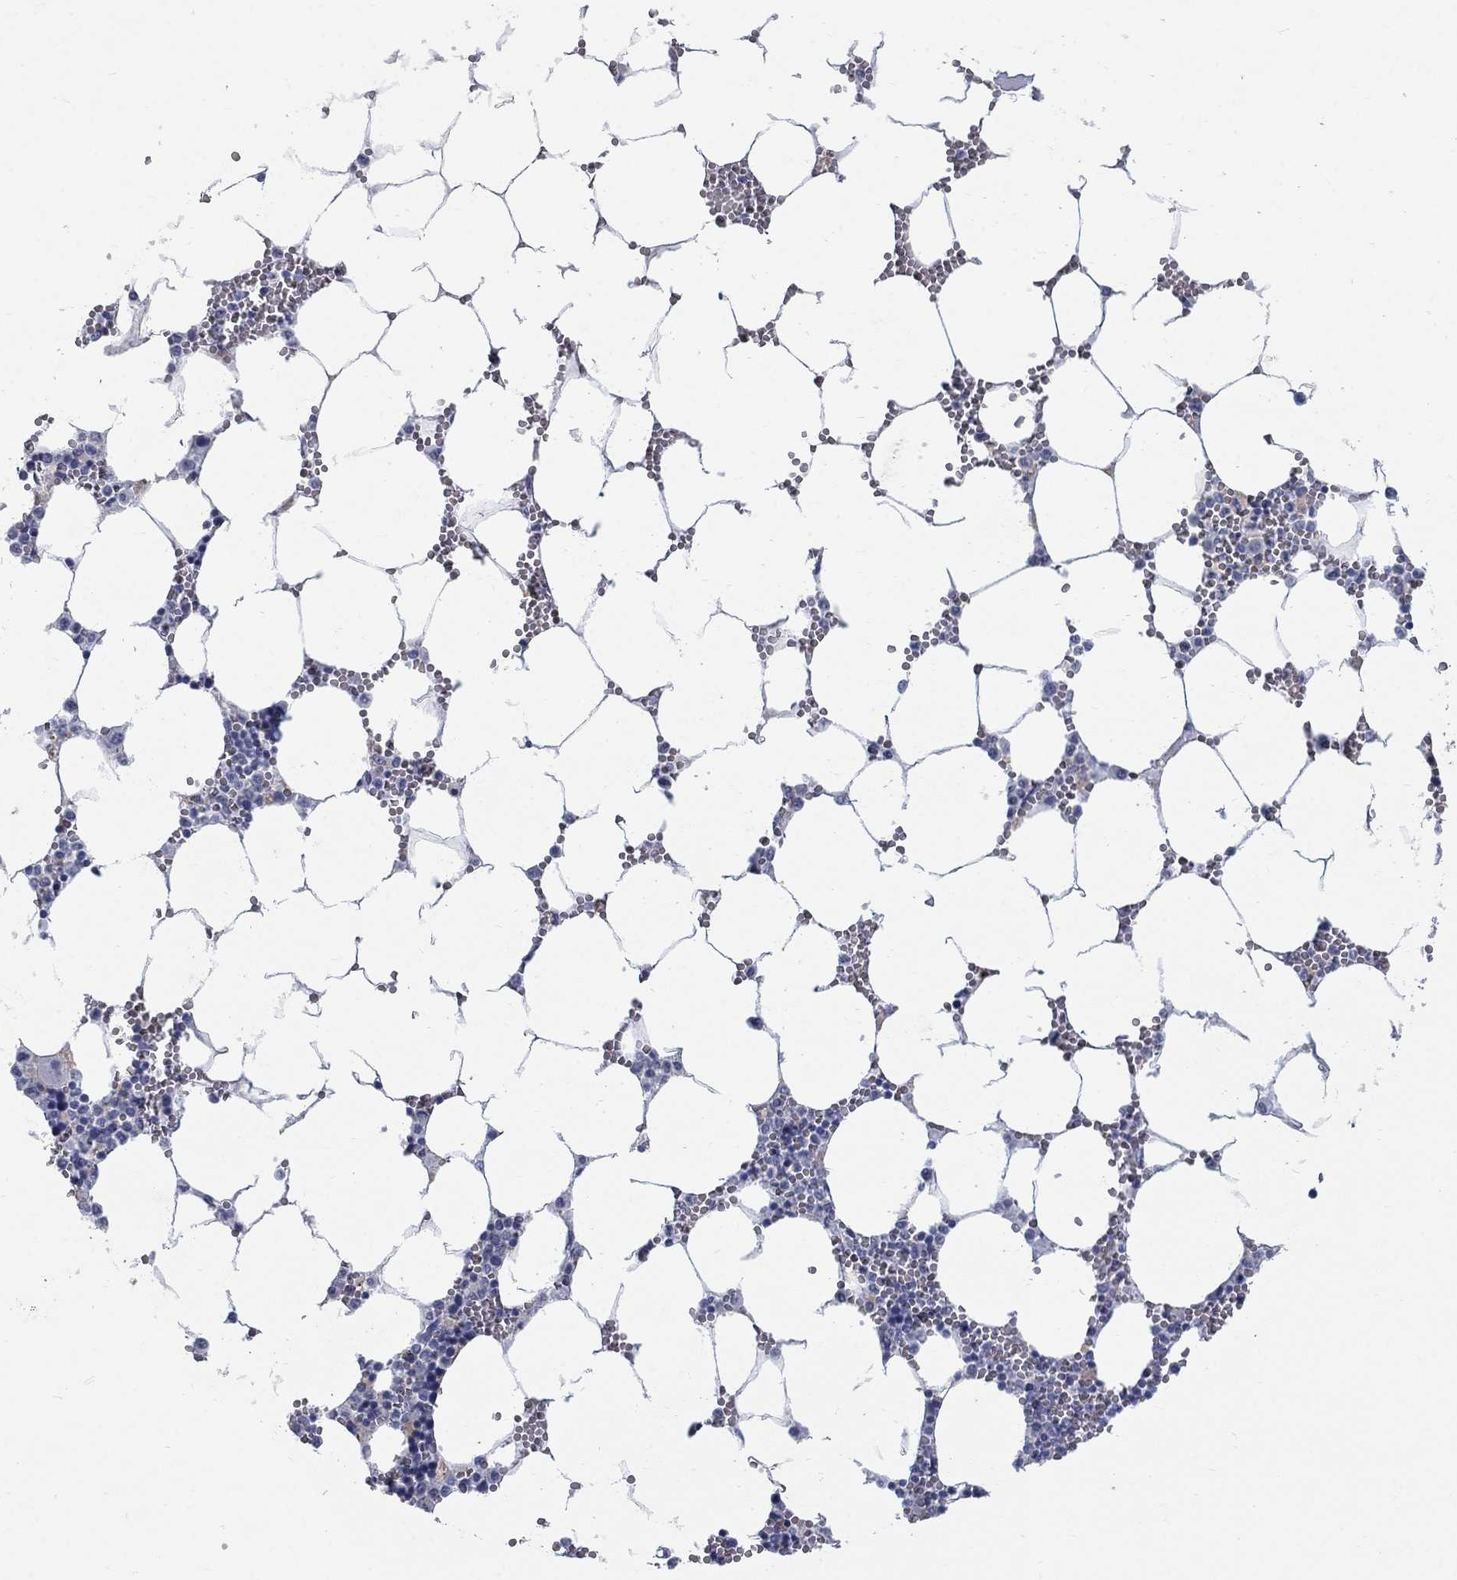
{"staining": {"intensity": "weak", "quantity": "<25%", "location": "cytoplasmic/membranous"}, "tissue": "bone marrow", "cell_type": "Hematopoietic cells", "image_type": "normal", "snomed": [{"axis": "morphology", "description": "Normal tissue, NOS"}, {"axis": "topography", "description": "Bone marrow"}], "caption": "The histopathology image exhibits no significant expression in hematopoietic cells of bone marrow. (IHC, brightfield microscopy, high magnification).", "gene": "RFTN2", "patient": {"sex": "female", "age": 64}}